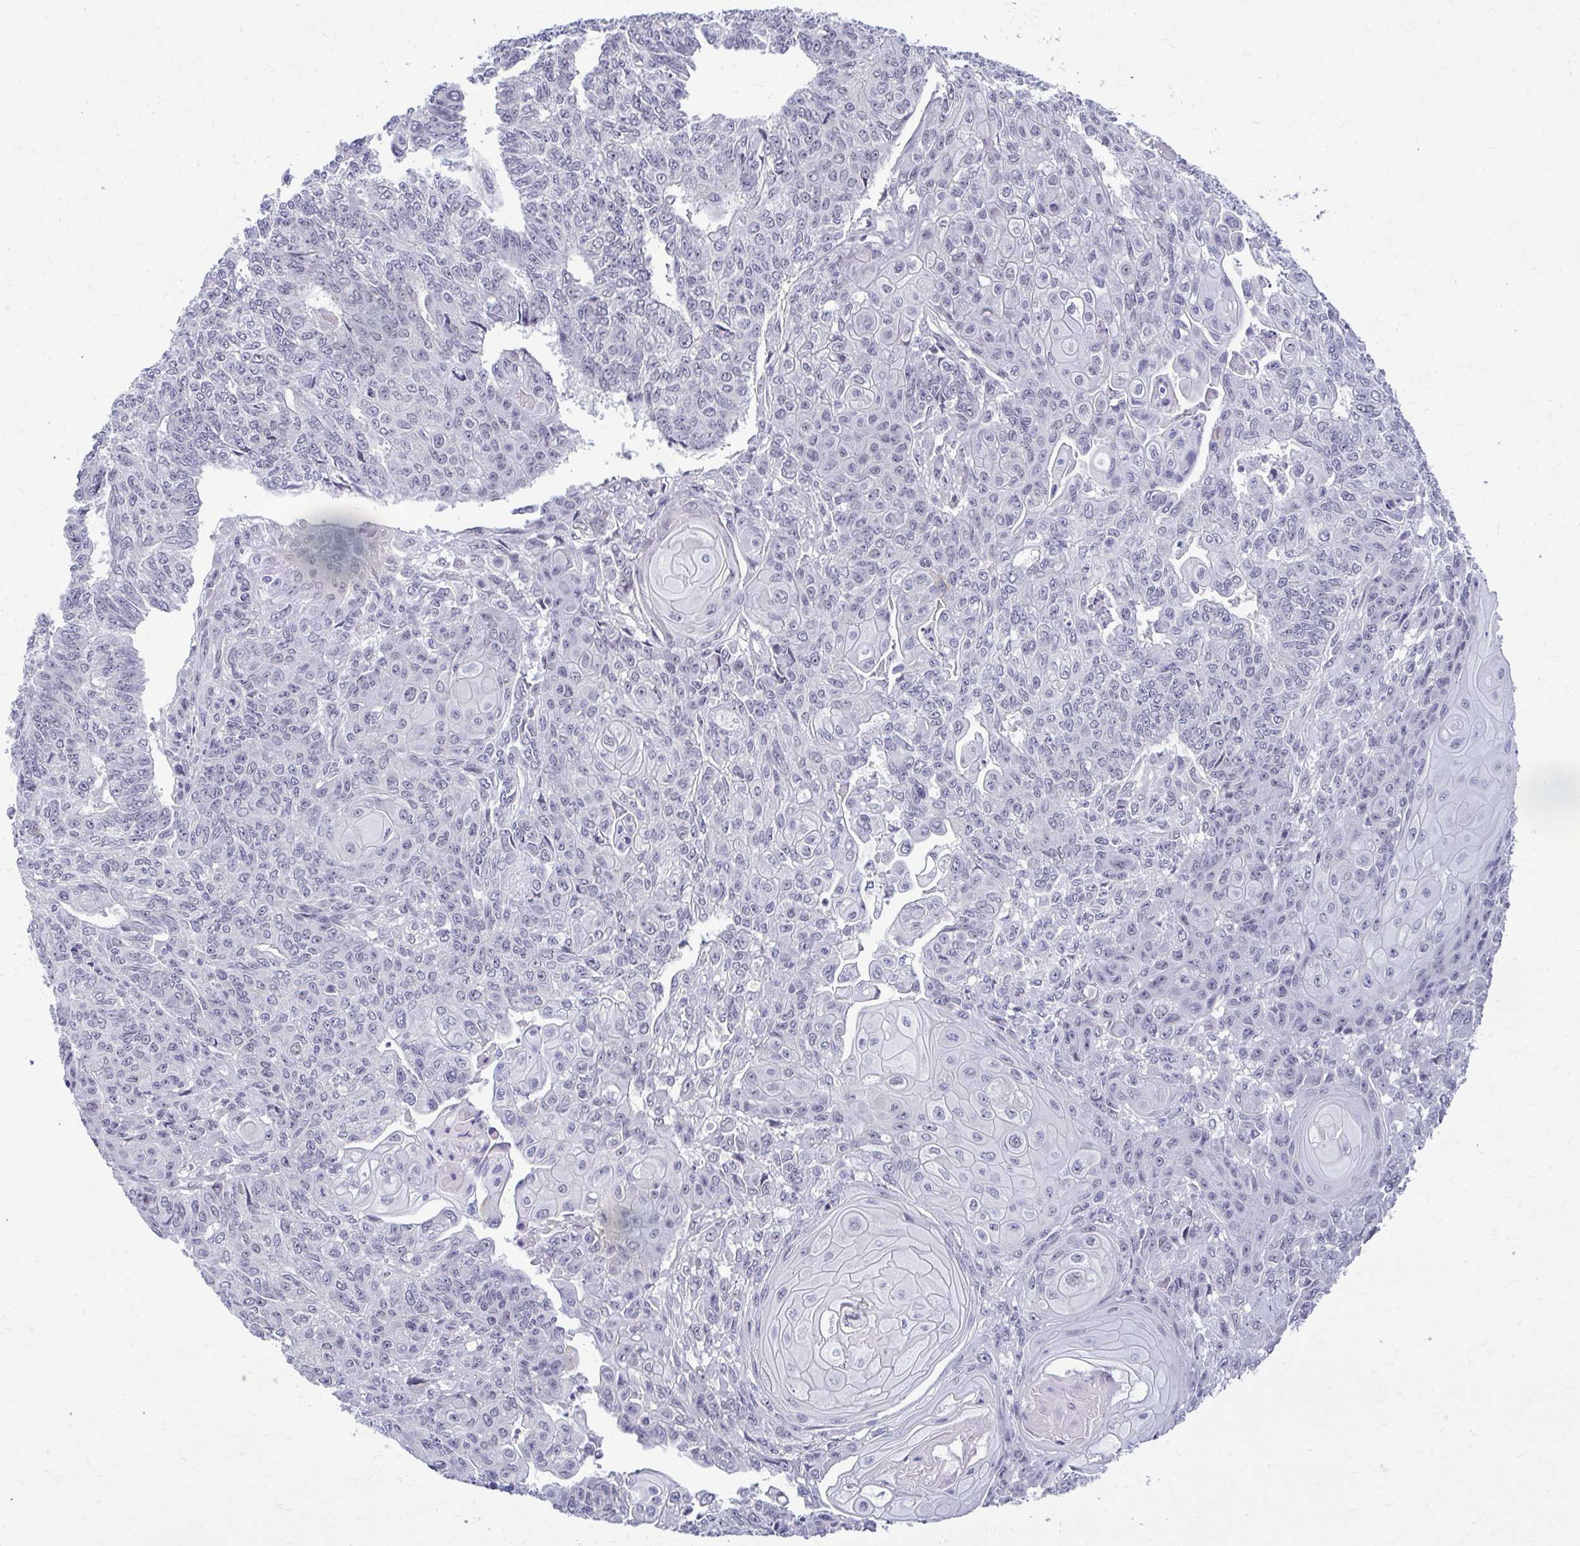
{"staining": {"intensity": "negative", "quantity": "none", "location": "none"}, "tissue": "endometrial cancer", "cell_type": "Tumor cells", "image_type": "cancer", "snomed": [{"axis": "morphology", "description": "Adenocarcinoma, NOS"}, {"axis": "topography", "description": "Endometrium"}], "caption": "Tumor cells are negative for protein expression in human endometrial adenocarcinoma.", "gene": "TEX33", "patient": {"sex": "female", "age": 32}}